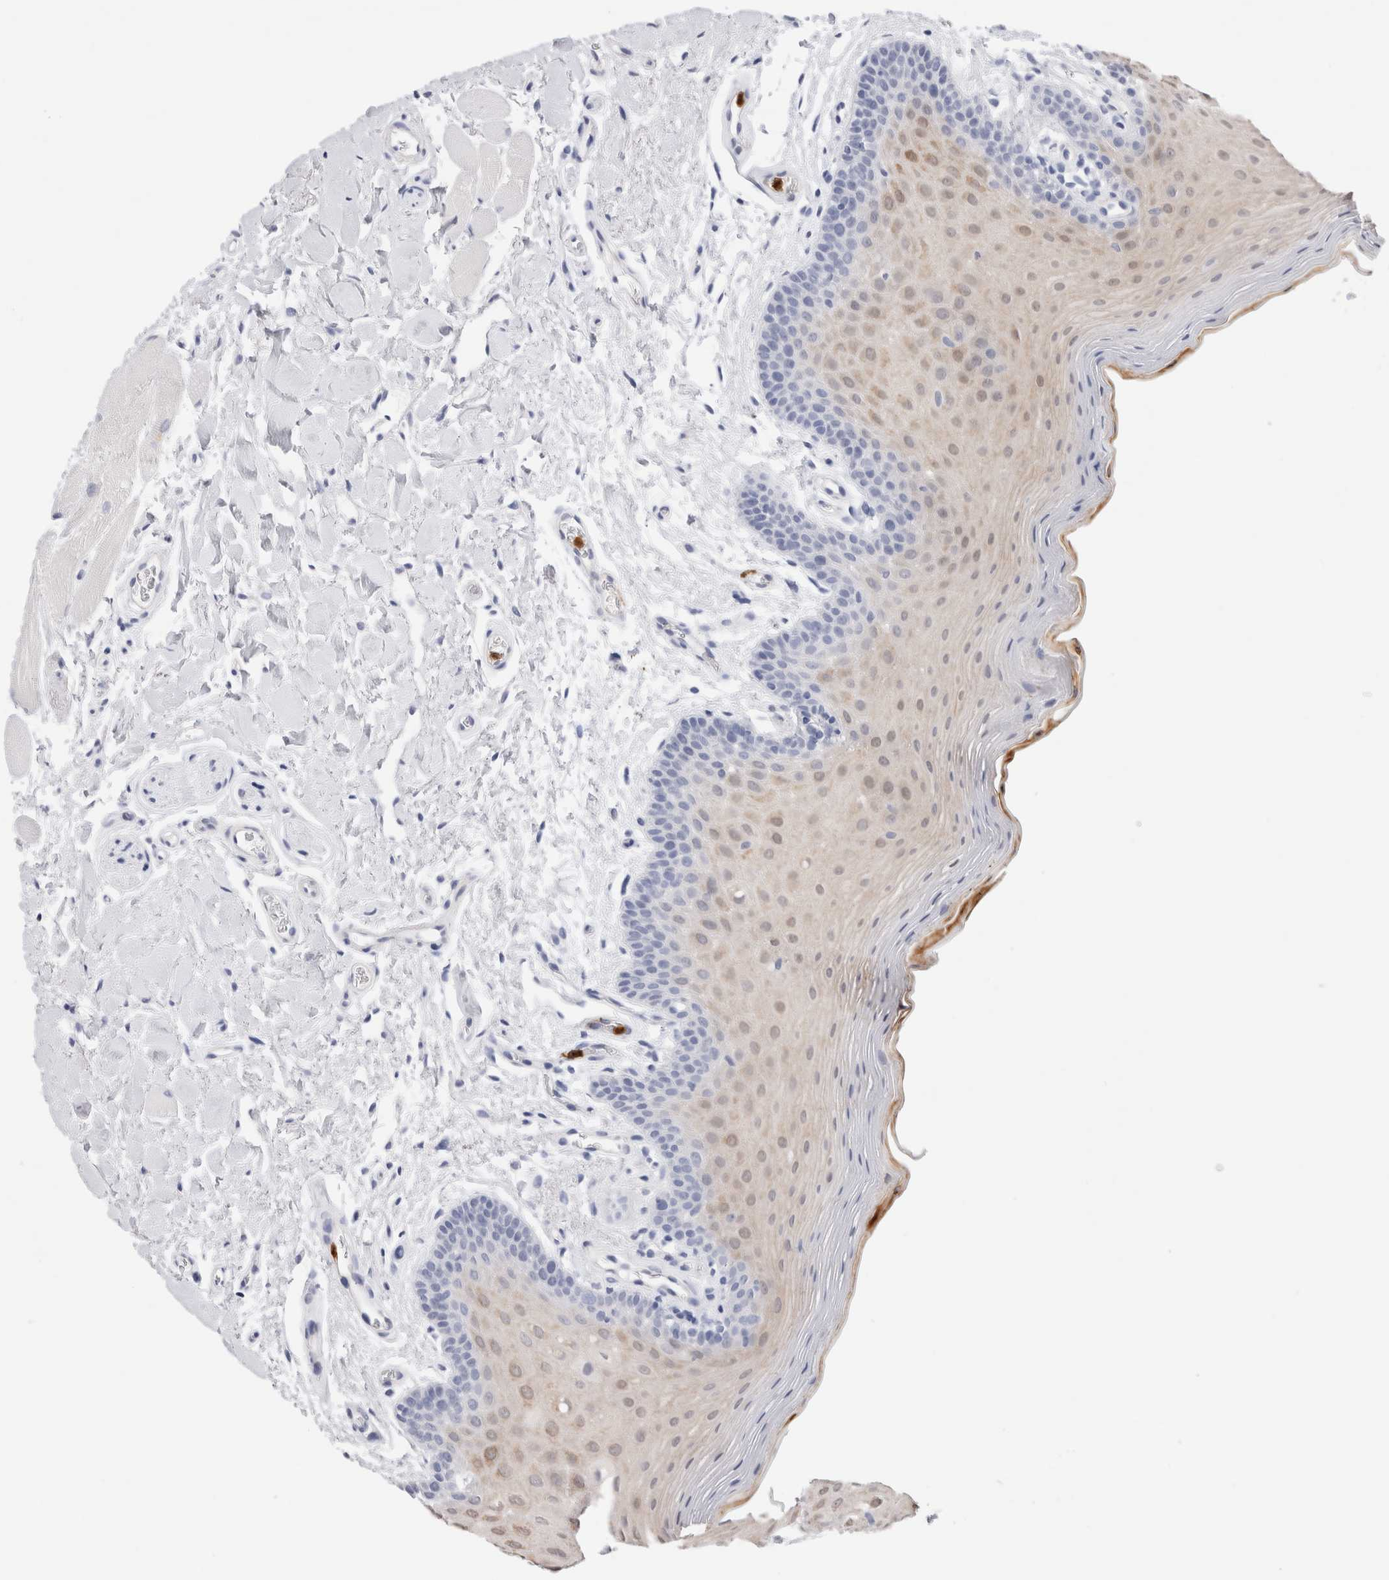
{"staining": {"intensity": "weak", "quantity": "25%-75%", "location": "cytoplasmic/membranous"}, "tissue": "oral mucosa", "cell_type": "Squamous epithelial cells", "image_type": "normal", "snomed": [{"axis": "morphology", "description": "Normal tissue, NOS"}, {"axis": "topography", "description": "Oral tissue"}], "caption": "Normal oral mucosa was stained to show a protein in brown. There is low levels of weak cytoplasmic/membranous expression in approximately 25%-75% of squamous epithelial cells. (brown staining indicates protein expression, while blue staining denotes nuclei).", "gene": "SLC10A5", "patient": {"sex": "male", "age": 62}}